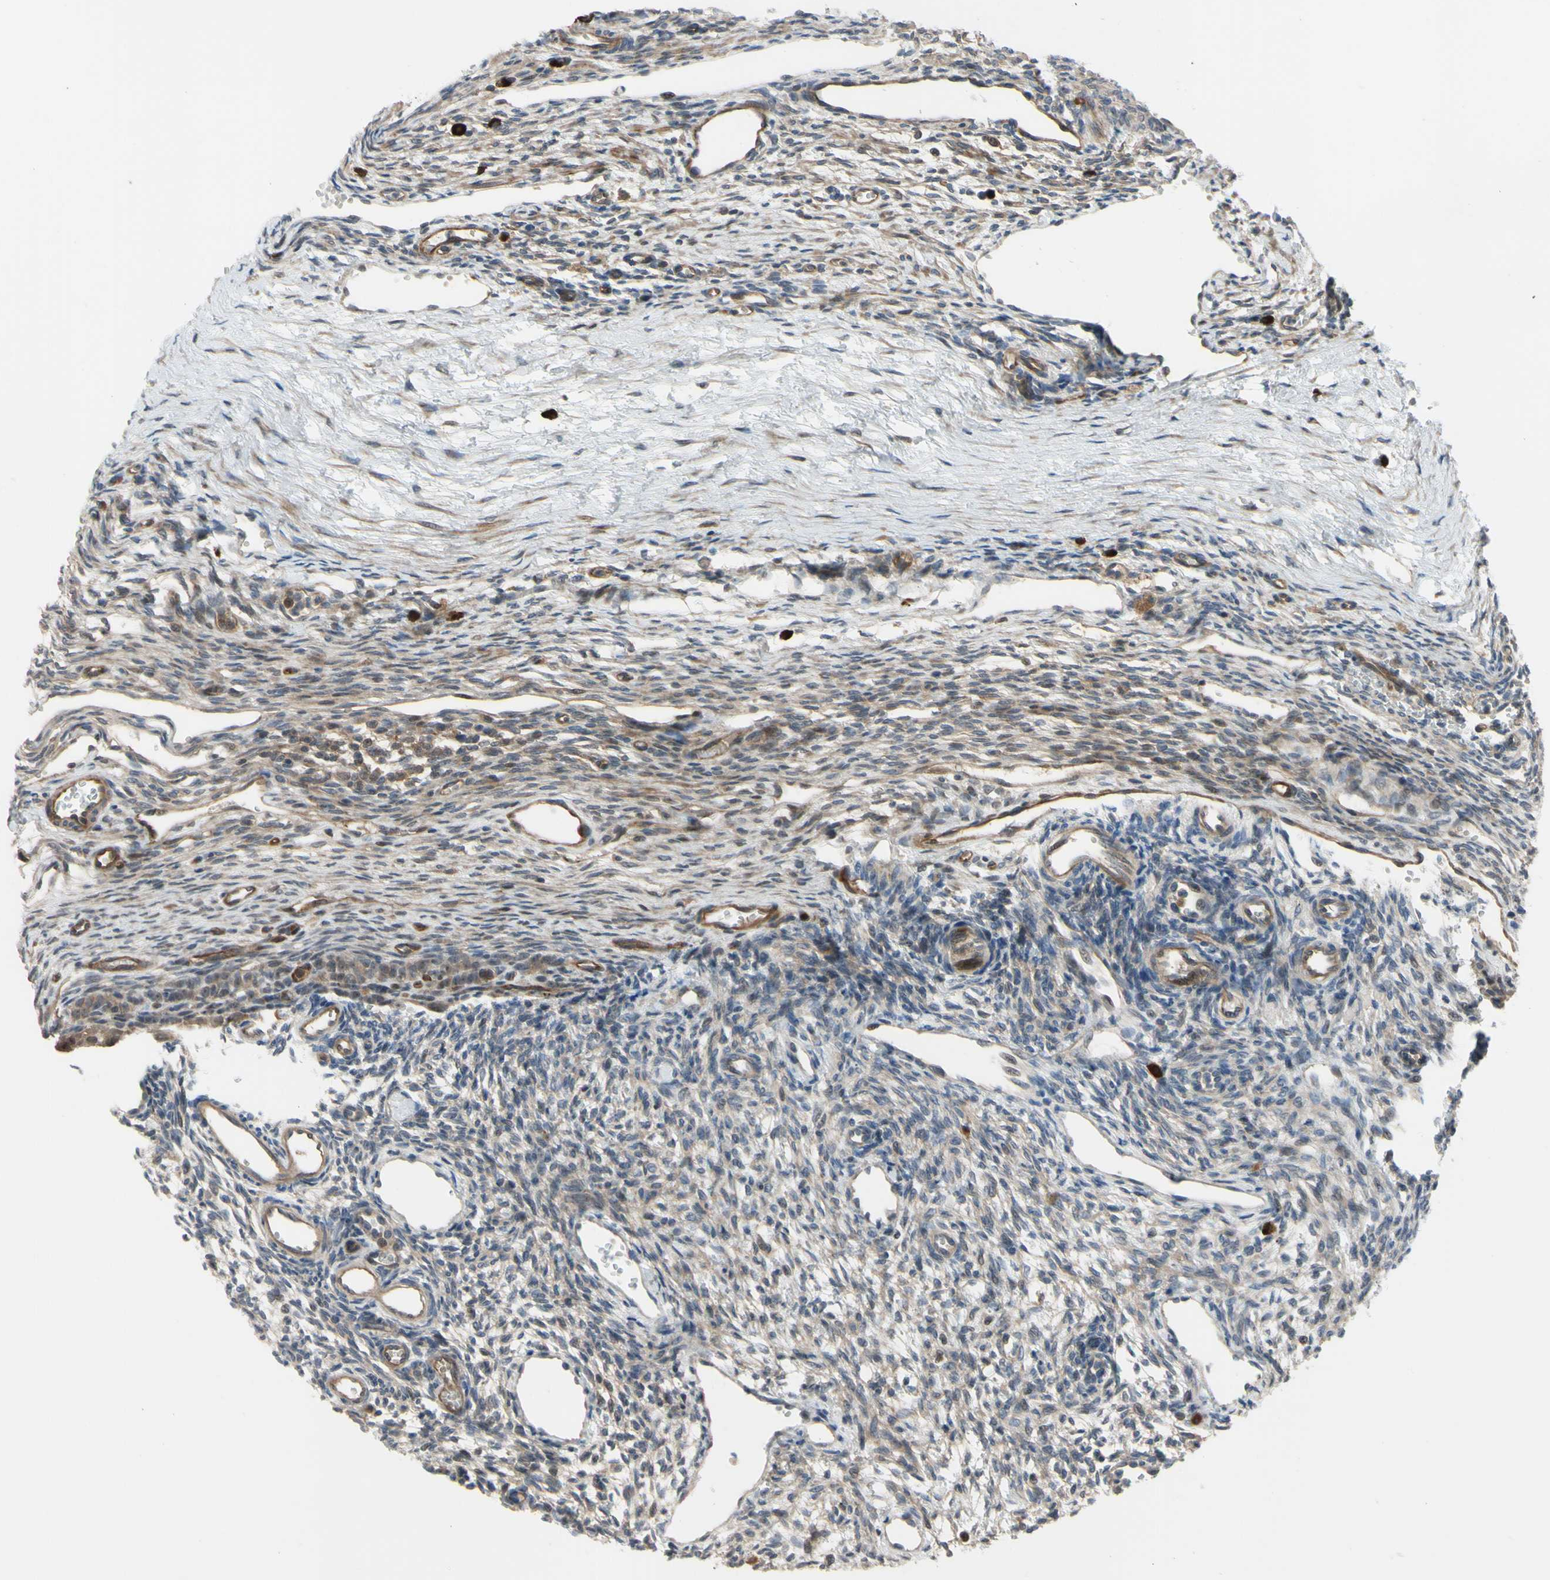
{"staining": {"intensity": "moderate", "quantity": ">75%", "location": "cytoplasmic/membranous"}, "tissue": "ovary", "cell_type": "Follicle cells", "image_type": "normal", "snomed": [{"axis": "morphology", "description": "Normal tissue, NOS"}, {"axis": "topography", "description": "Ovary"}], "caption": "Brown immunohistochemical staining in normal human ovary shows moderate cytoplasmic/membranous staining in about >75% of follicle cells.", "gene": "COMMD9", "patient": {"sex": "female", "age": 33}}